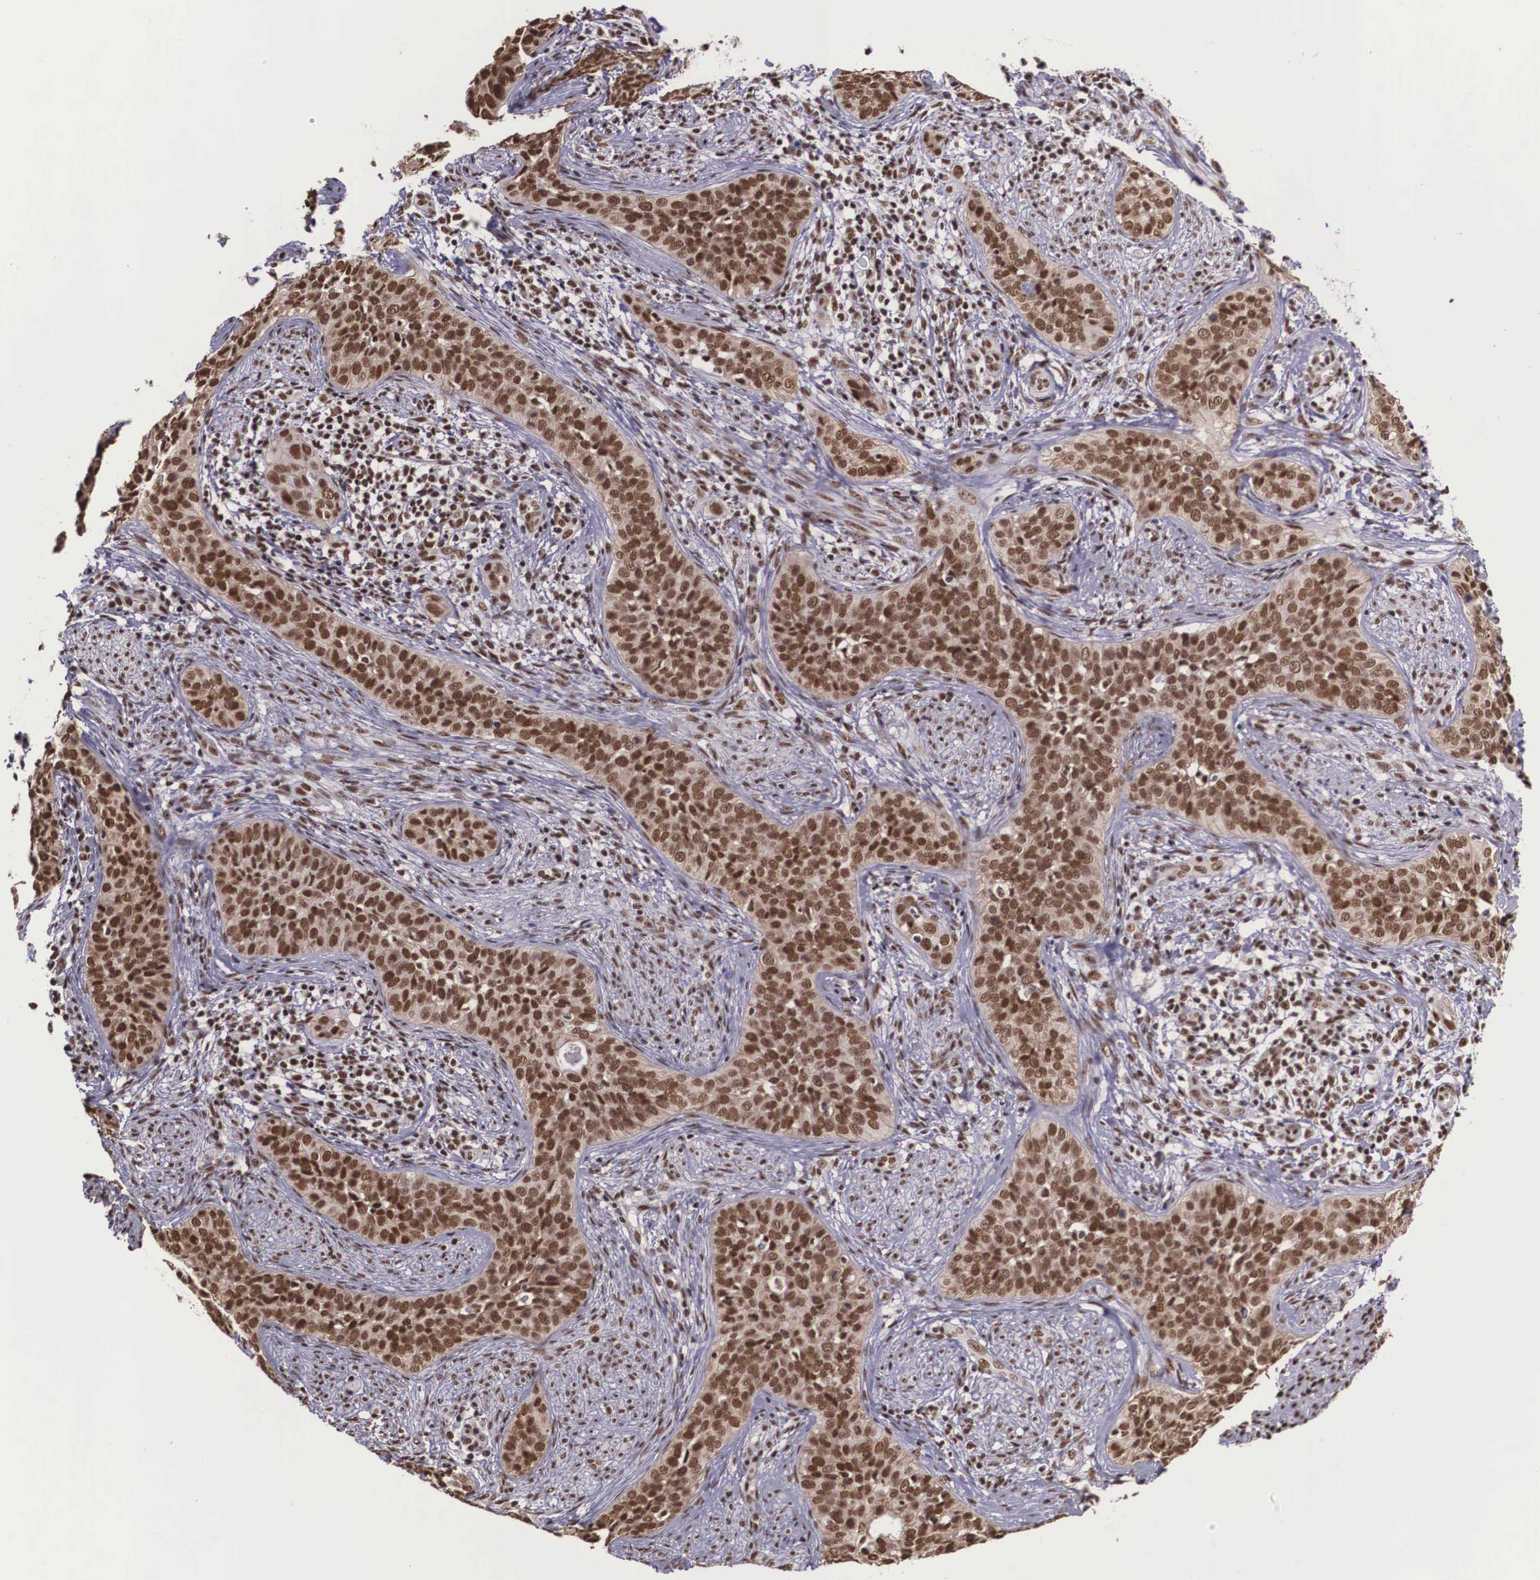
{"staining": {"intensity": "strong", "quantity": ">75%", "location": "cytoplasmic/membranous,nuclear"}, "tissue": "cervical cancer", "cell_type": "Tumor cells", "image_type": "cancer", "snomed": [{"axis": "morphology", "description": "Squamous cell carcinoma, NOS"}, {"axis": "topography", "description": "Cervix"}], "caption": "Immunohistochemistry (DAB (3,3'-diaminobenzidine)) staining of human cervical squamous cell carcinoma exhibits strong cytoplasmic/membranous and nuclear protein expression in approximately >75% of tumor cells.", "gene": "POLR2F", "patient": {"sex": "female", "age": 31}}